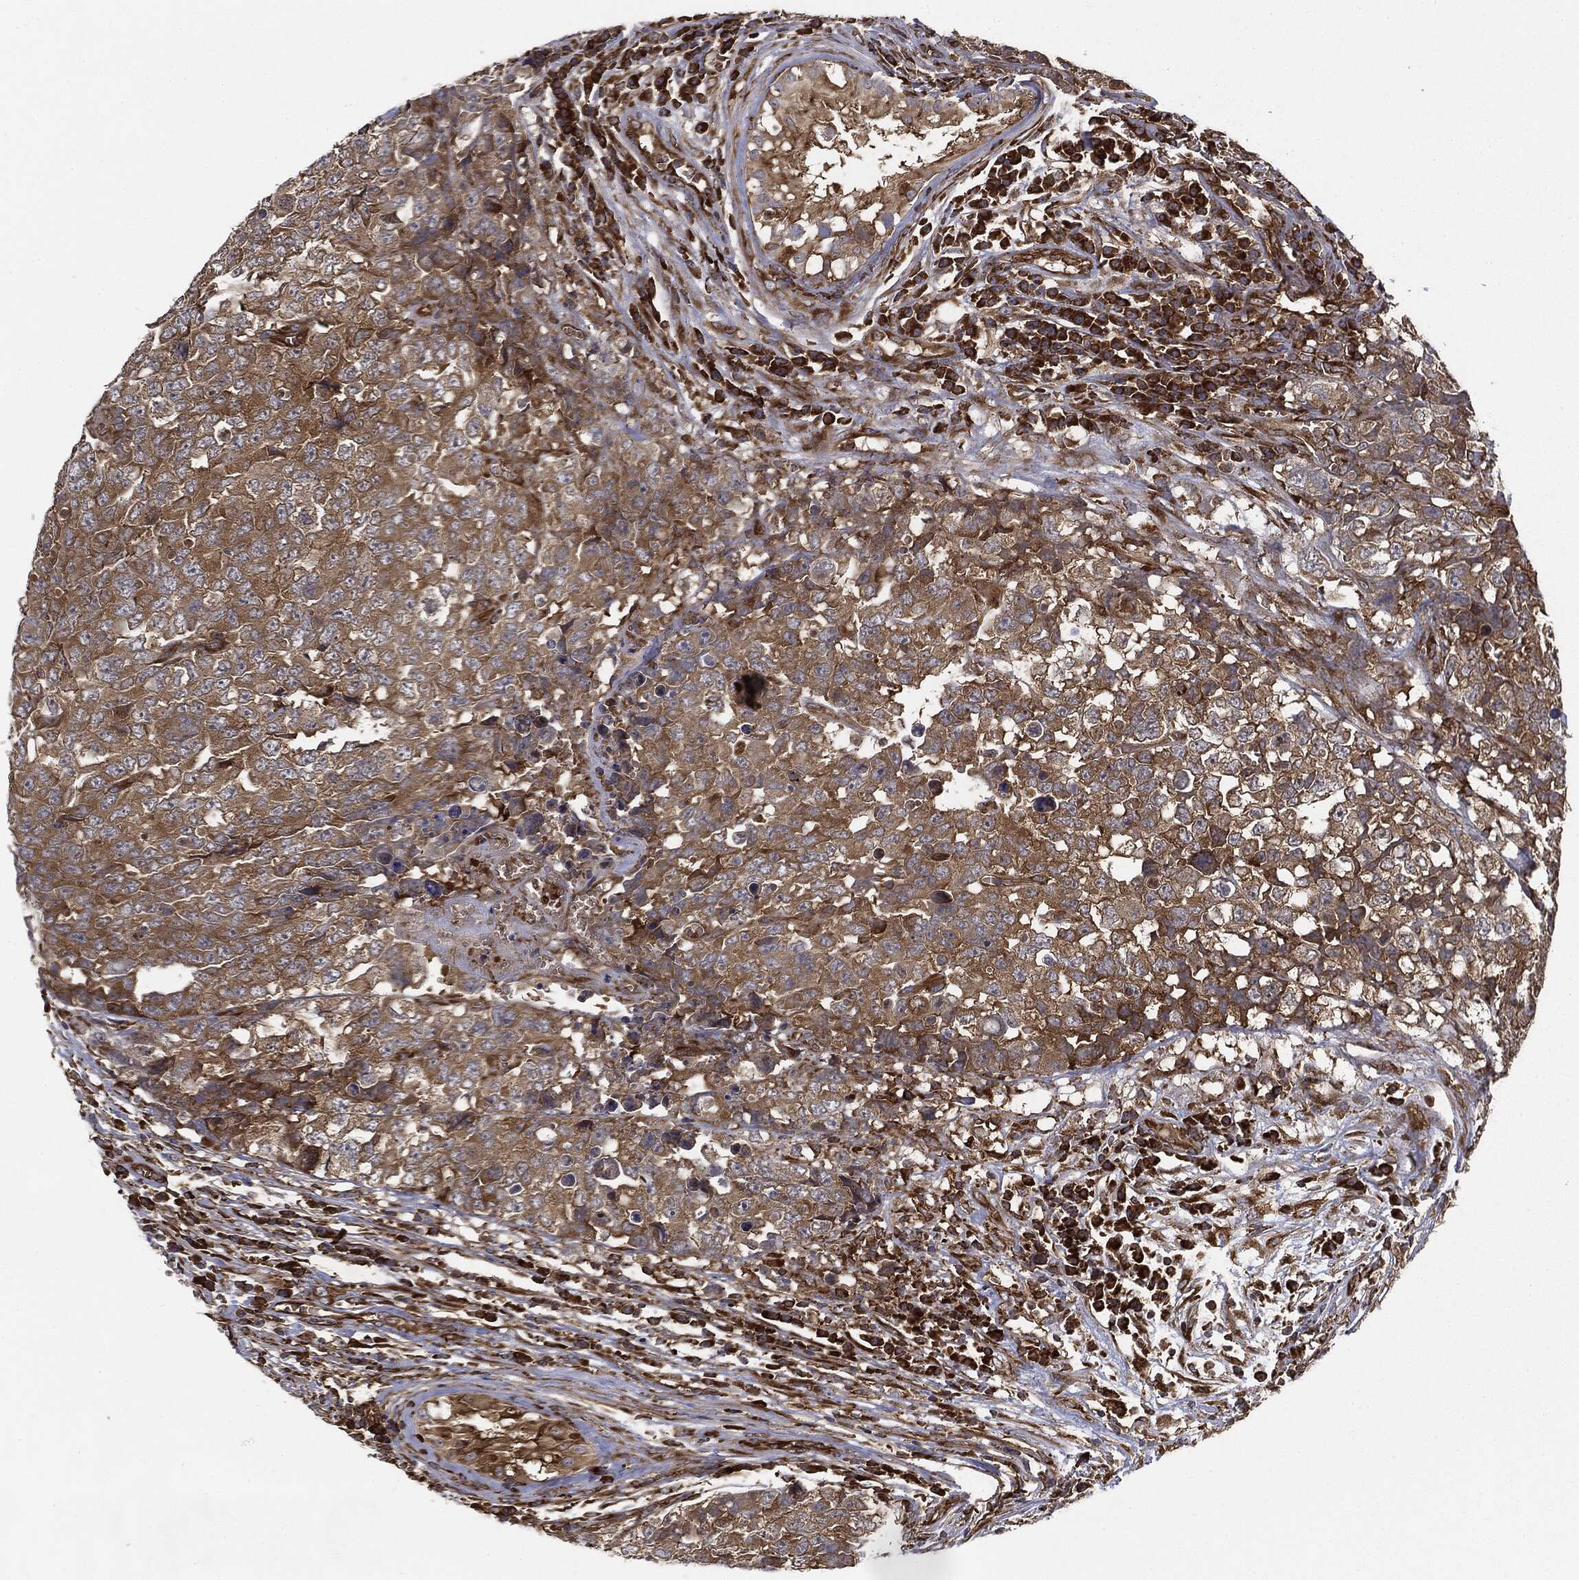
{"staining": {"intensity": "moderate", "quantity": ">75%", "location": "cytoplasmic/membranous"}, "tissue": "testis cancer", "cell_type": "Tumor cells", "image_type": "cancer", "snomed": [{"axis": "morphology", "description": "Carcinoma, Embryonal, NOS"}, {"axis": "topography", "description": "Testis"}], "caption": "Immunohistochemistry (IHC) histopathology image of human testis cancer stained for a protein (brown), which displays medium levels of moderate cytoplasmic/membranous staining in approximately >75% of tumor cells.", "gene": "EIF2AK2", "patient": {"sex": "male", "age": 23}}